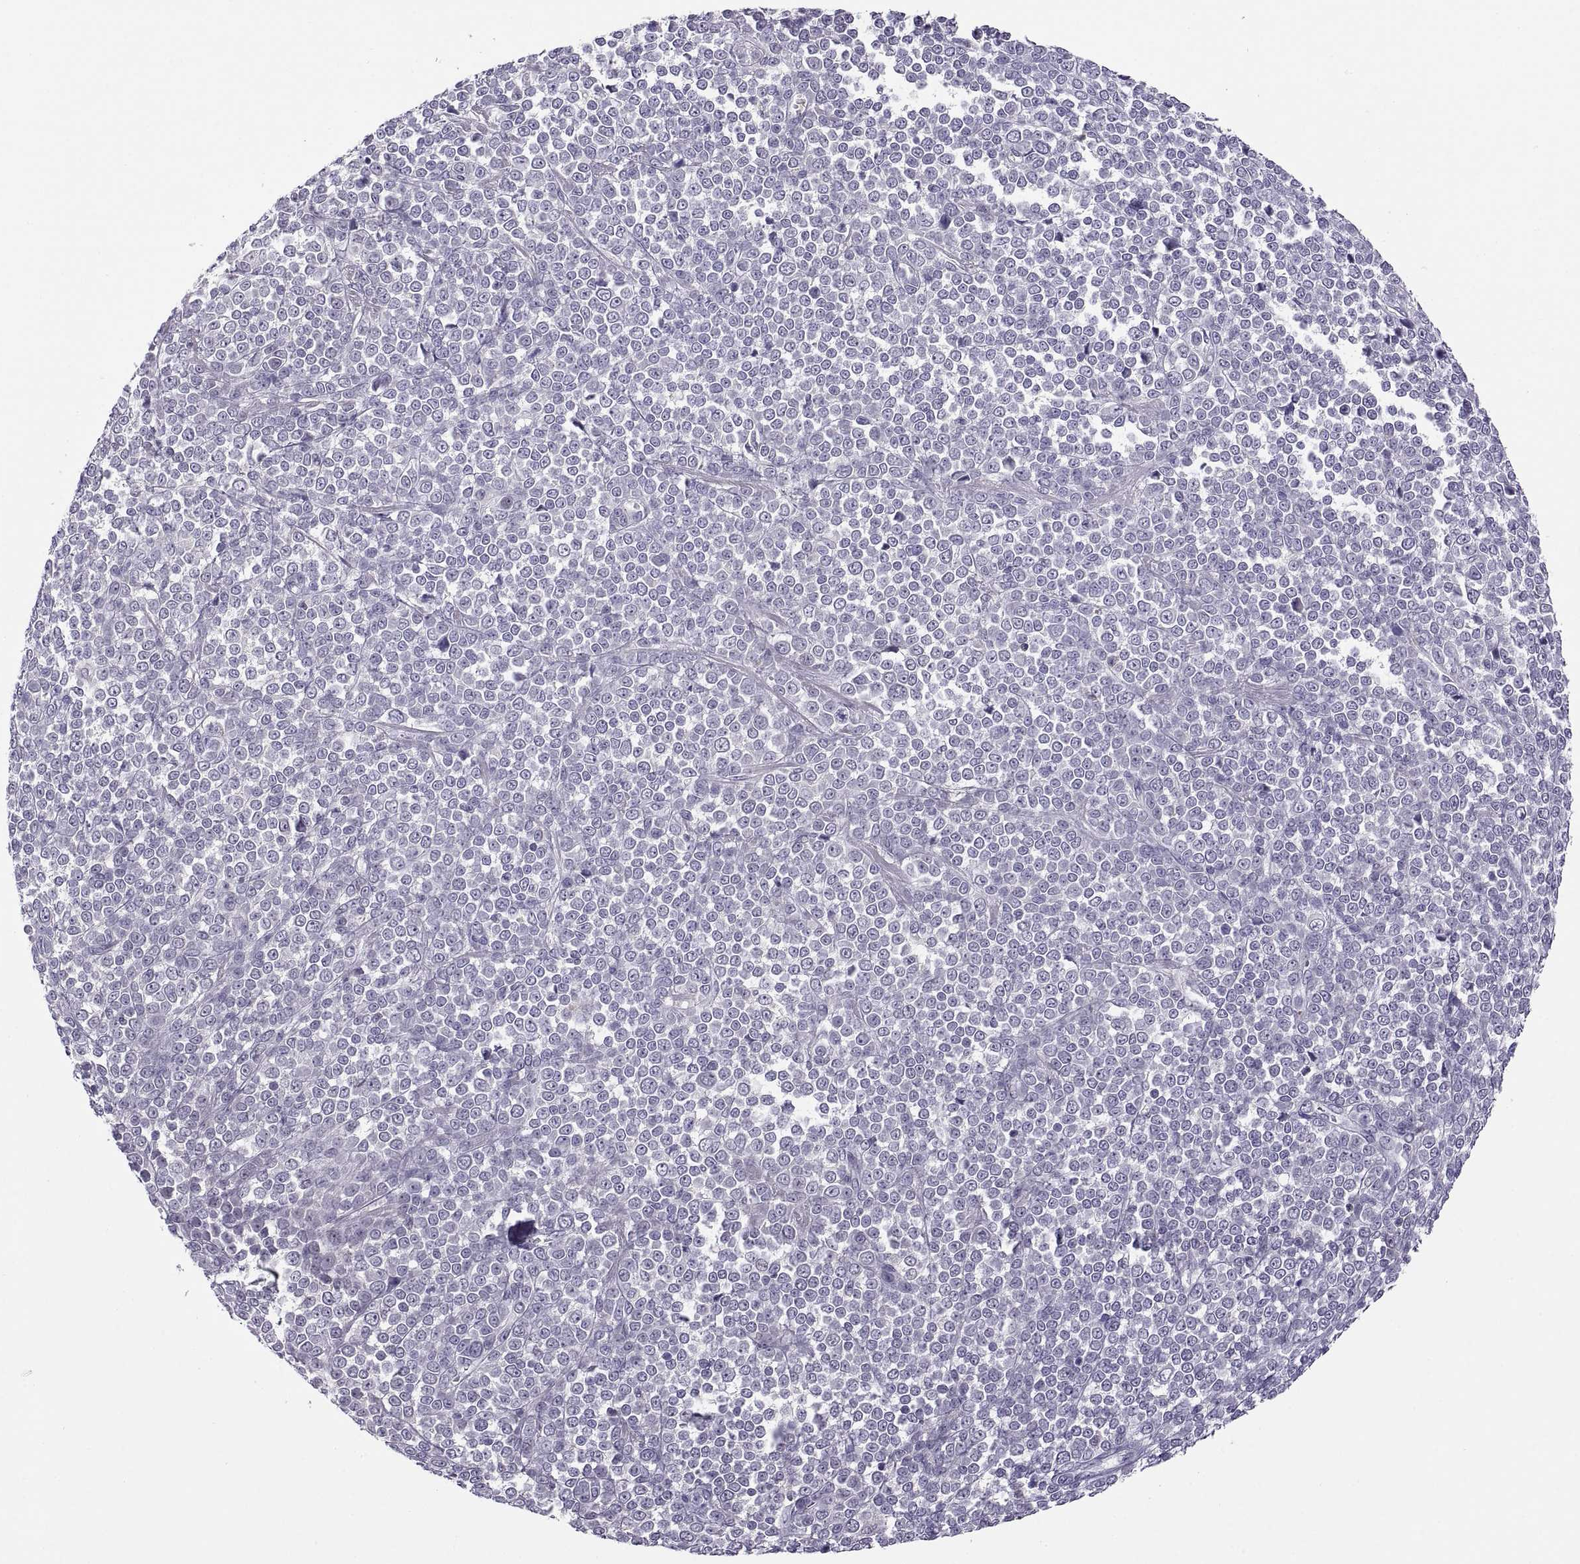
{"staining": {"intensity": "negative", "quantity": "none", "location": "none"}, "tissue": "melanoma", "cell_type": "Tumor cells", "image_type": "cancer", "snomed": [{"axis": "morphology", "description": "Malignant melanoma, NOS"}, {"axis": "topography", "description": "Skin"}], "caption": "This is an IHC photomicrograph of human malignant melanoma. There is no positivity in tumor cells.", "gene": "TTC21A", "patient": {"sex": "female", "age": 95}}